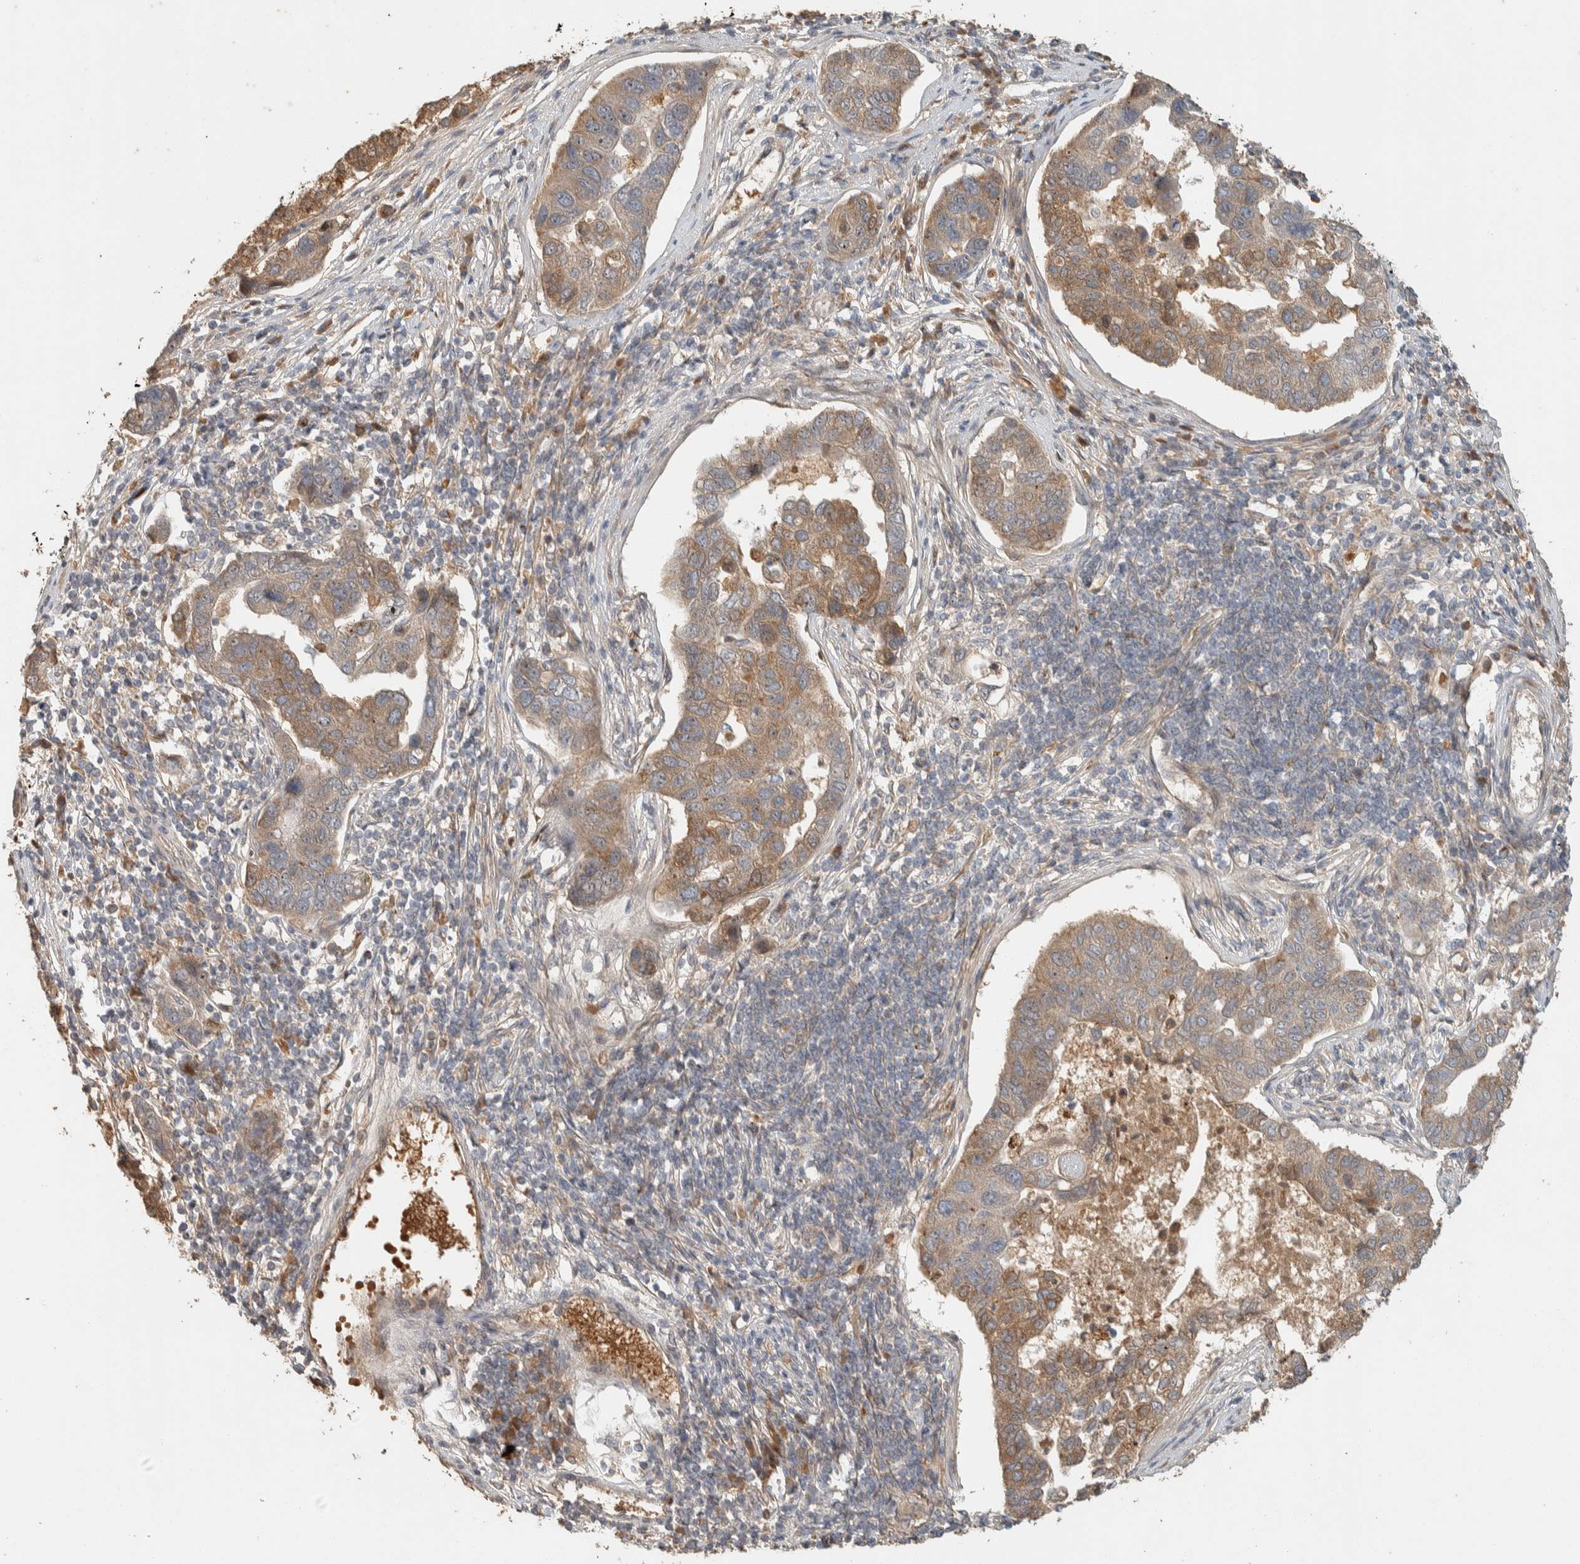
{"staining": {"intensity": "moderate", "quantity": ">75%", "location": "cytoplasmic/membranous"}, "tissue": "pancreatic cancer", "cell_type": "Tumor cells", "image_type": "cancer", "snomed": [{"axis": "morphology", "description": "Adenocarcinoma, NOS"}, {"axis": "topography", "description": "Pancreas"}], "caption": "Immunohistochemistry of human adenocarcinoma (pancreatic) demonstrates medium levels of moderate cytoplasmic/membranous positivity in approximately >75% of tumor cells.", "gene": "ZBTB2", "patient": {"sex": "female", "age": 61}}